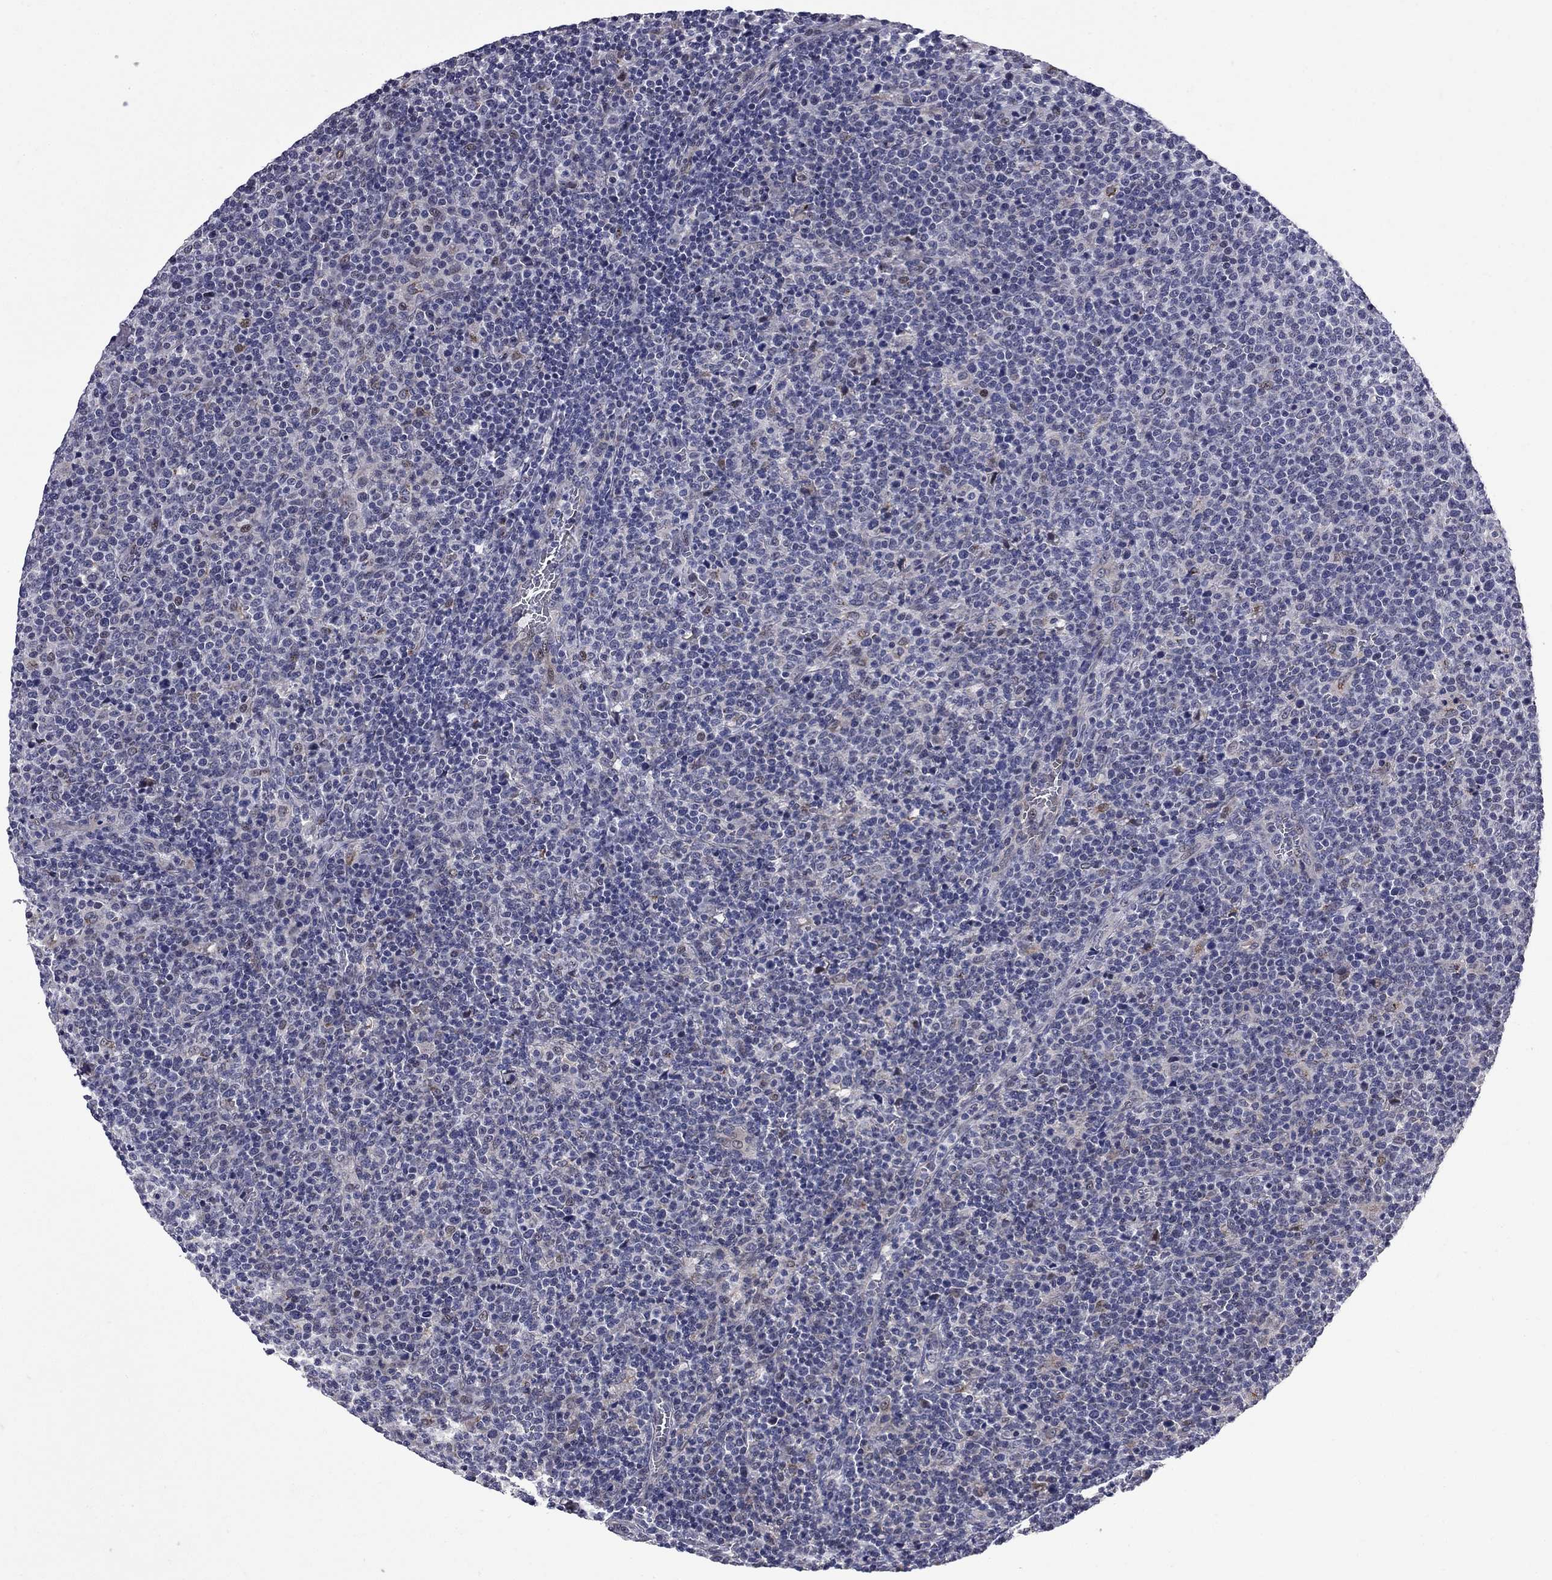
{"staining": {"intensity": "negative", "quantity": "none", "location": "none"}, "tissue": "lymphoma", "cell_type": "Tumor cells", "image_type": "cancer", "snomed": [{"axis": "morphology", "description": "Malignant lymphoma, non-Hodgkin's type, High grade"}, {"axis": "topography", "description": "Lymph node"}], "caption": "Tumor cells show no significant expression in lymphoma.", "gene": "HTR4", "patient": {"sex": "male", "age": 61}}